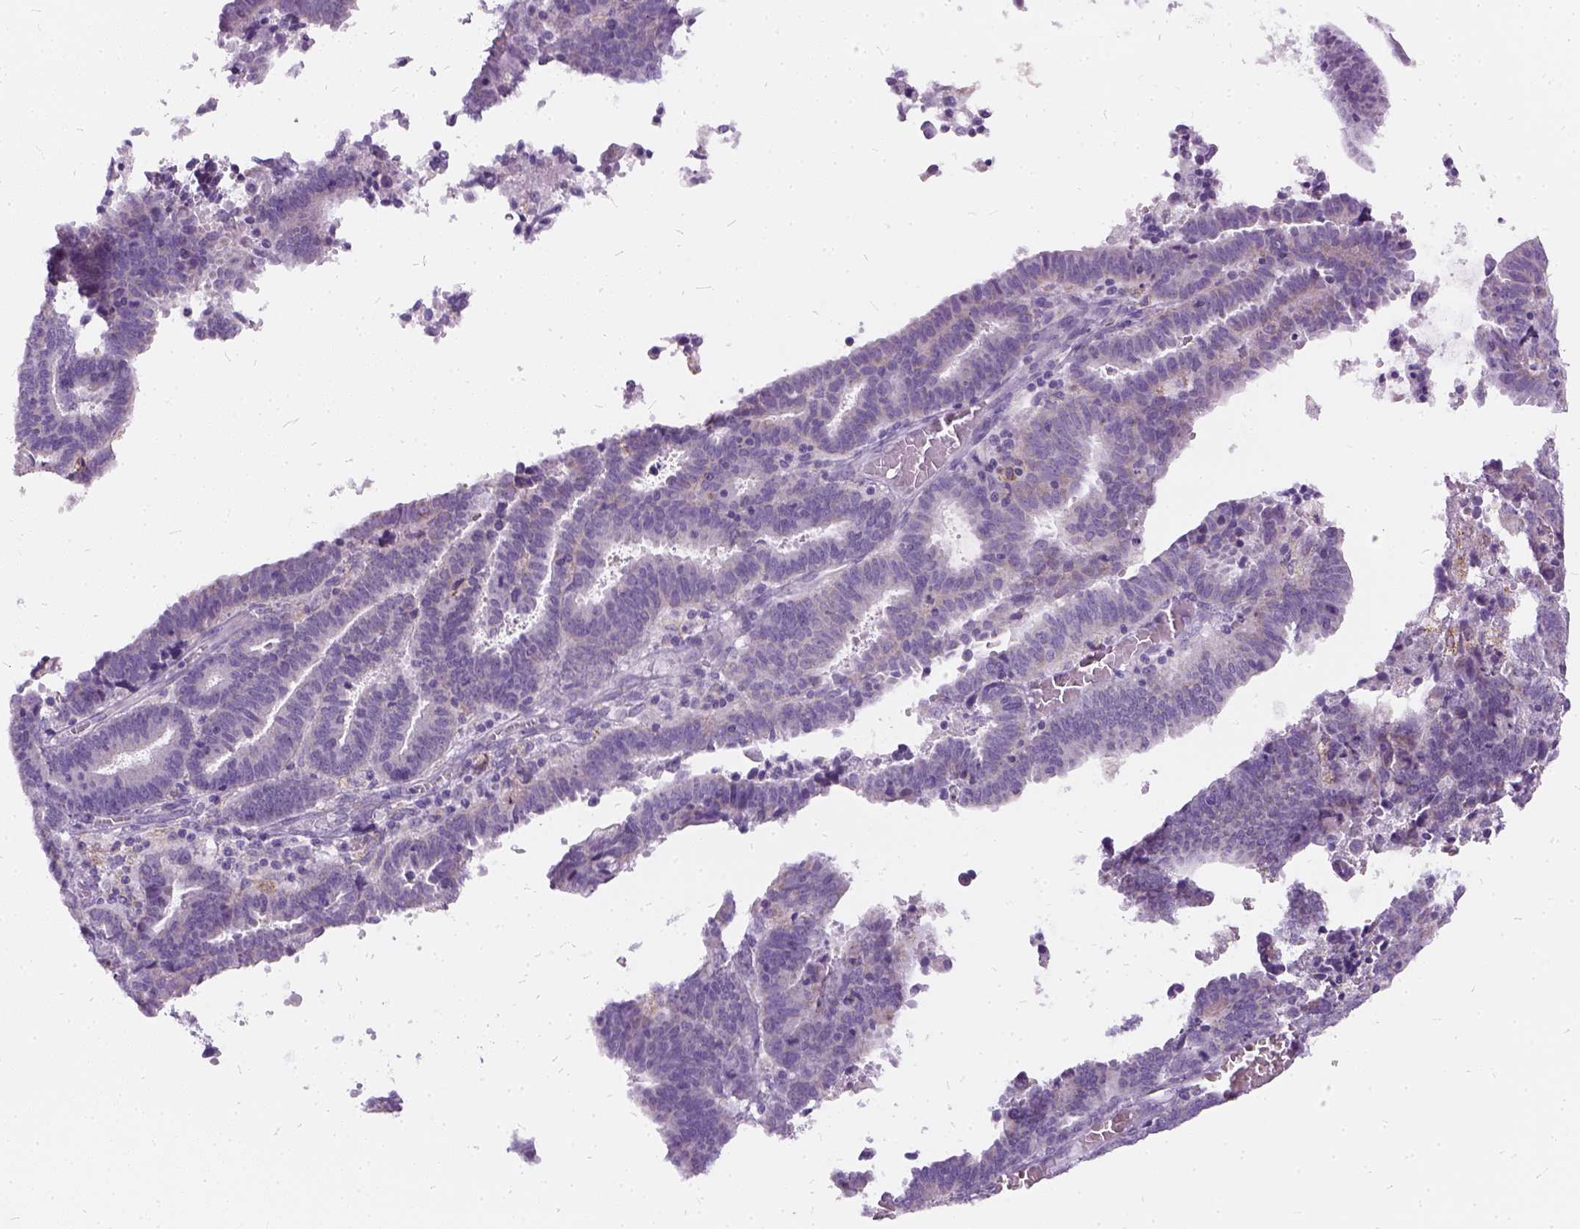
{"staining": {"intensity": "negative", "quantity": "none", "location": "none"}, "tissue": "endometrial cancer", "cell_type": "Tumor cells", "image_type": "cancer", "snomed": [{"axis": "morphology", "description": "Adenocarcinoma, NOS"}, {"axis": "topography", "description": "Uterus"}], "caption": "DAB immunohistochemical staining of endometrial adenocarcinoma displays no significant staining in tumor cells.", "gene": "FDX1", "patient": {"sex": "female", "age": 83}}